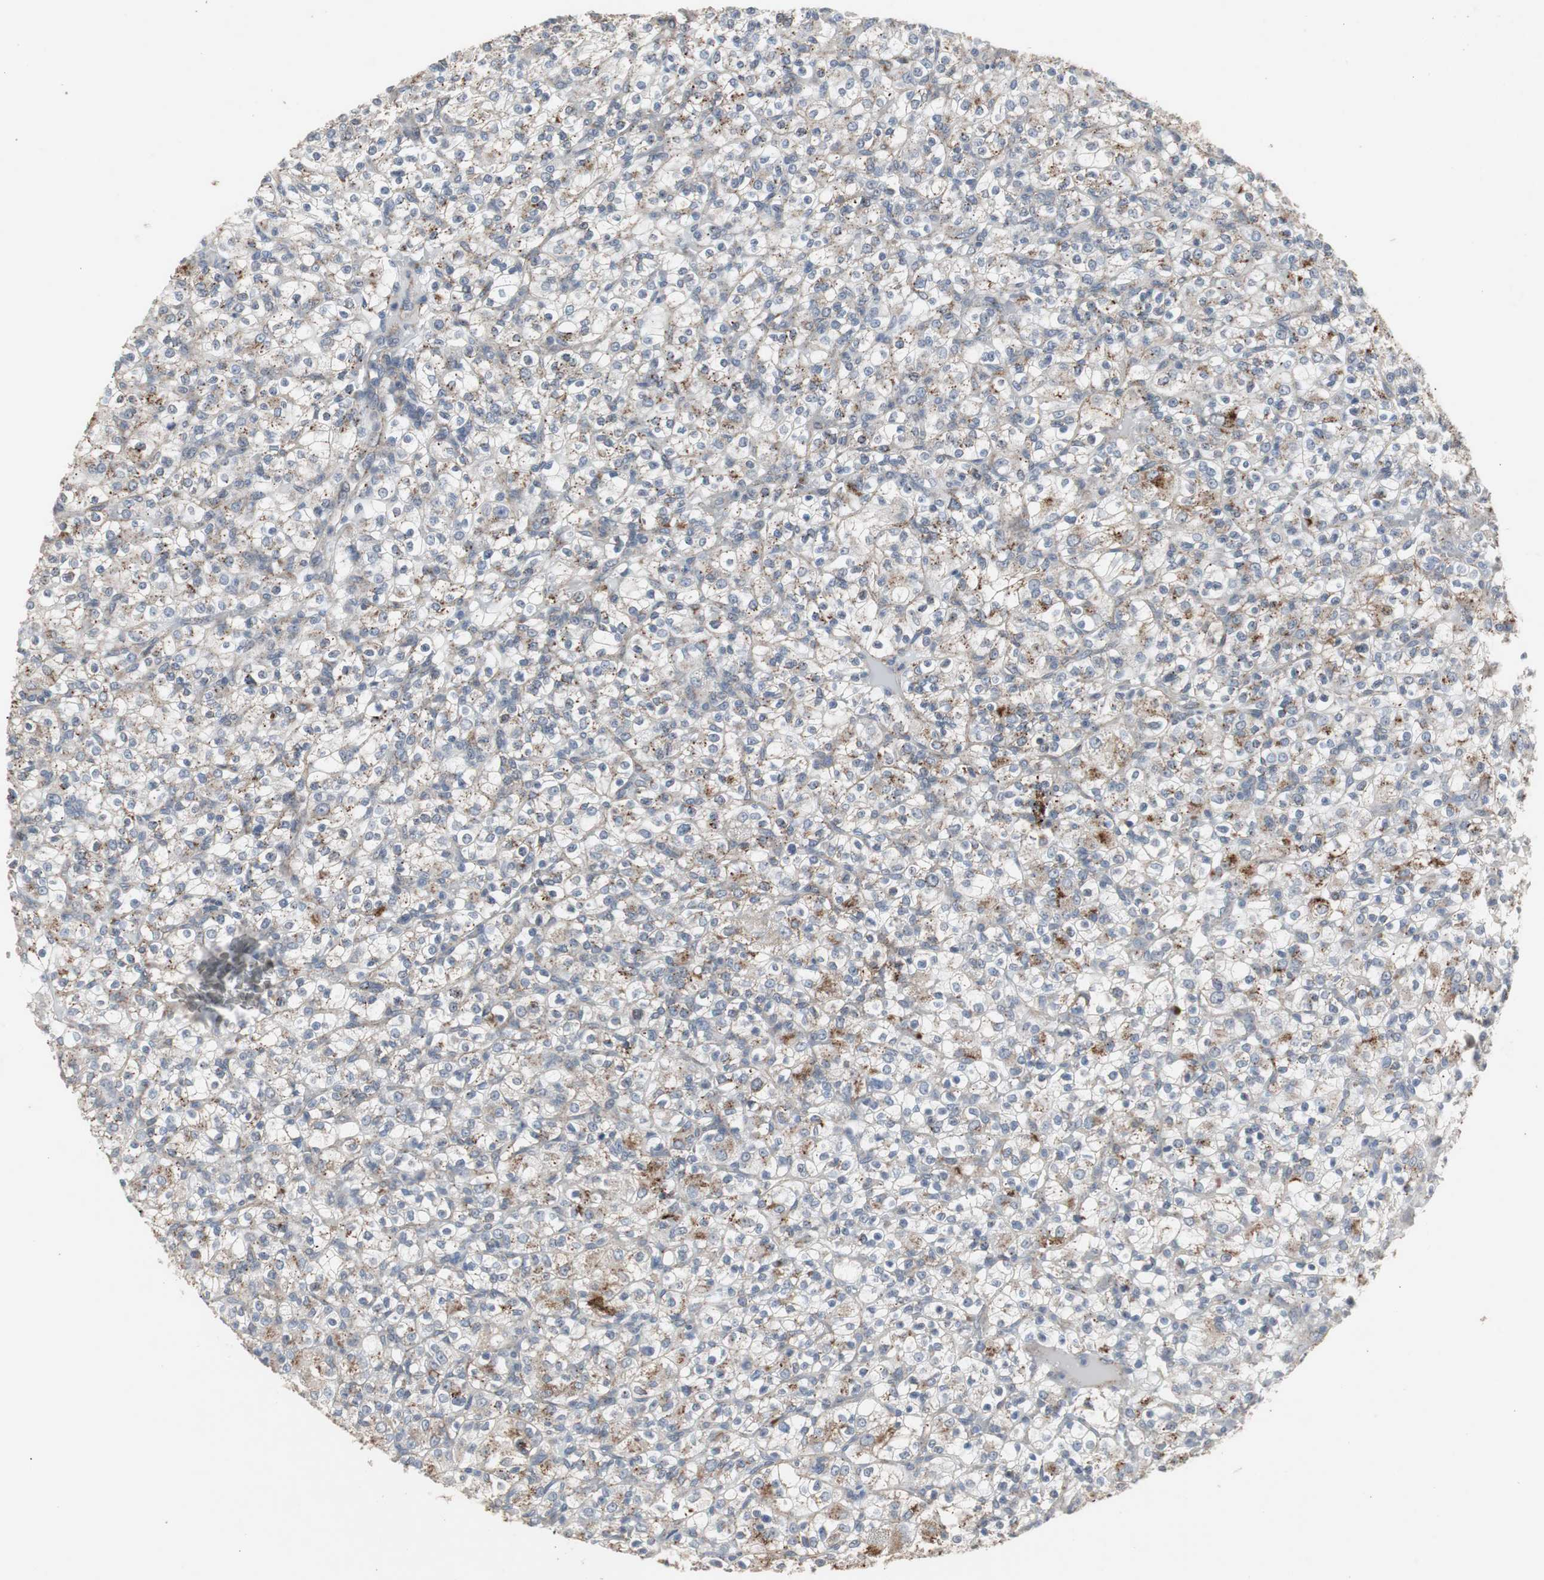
{"staining": {"intensity": "strong", "quantity": "<25%", "location": "cytoplasmic/membranous"}, "tissue": "renal cancer", "cell_type": "Tumor cells", "image_type": "cancer", "snomed": [{"axis": "morphology", "description": "Normal tissue, NOS"}, {"axis": "morphology", "description": "Adenocarcinoma, NOS"}, {"axis": "topography", "description": "Kidney"}], "caption": "A medium amount of strong cytoplasmic/membranous expression is present in approximately <25% of tumor cells in renal cancer (adenocarcinoma) tissue.", "gene": "GBA1", "patient": {"sex": "female", "age": 72}}